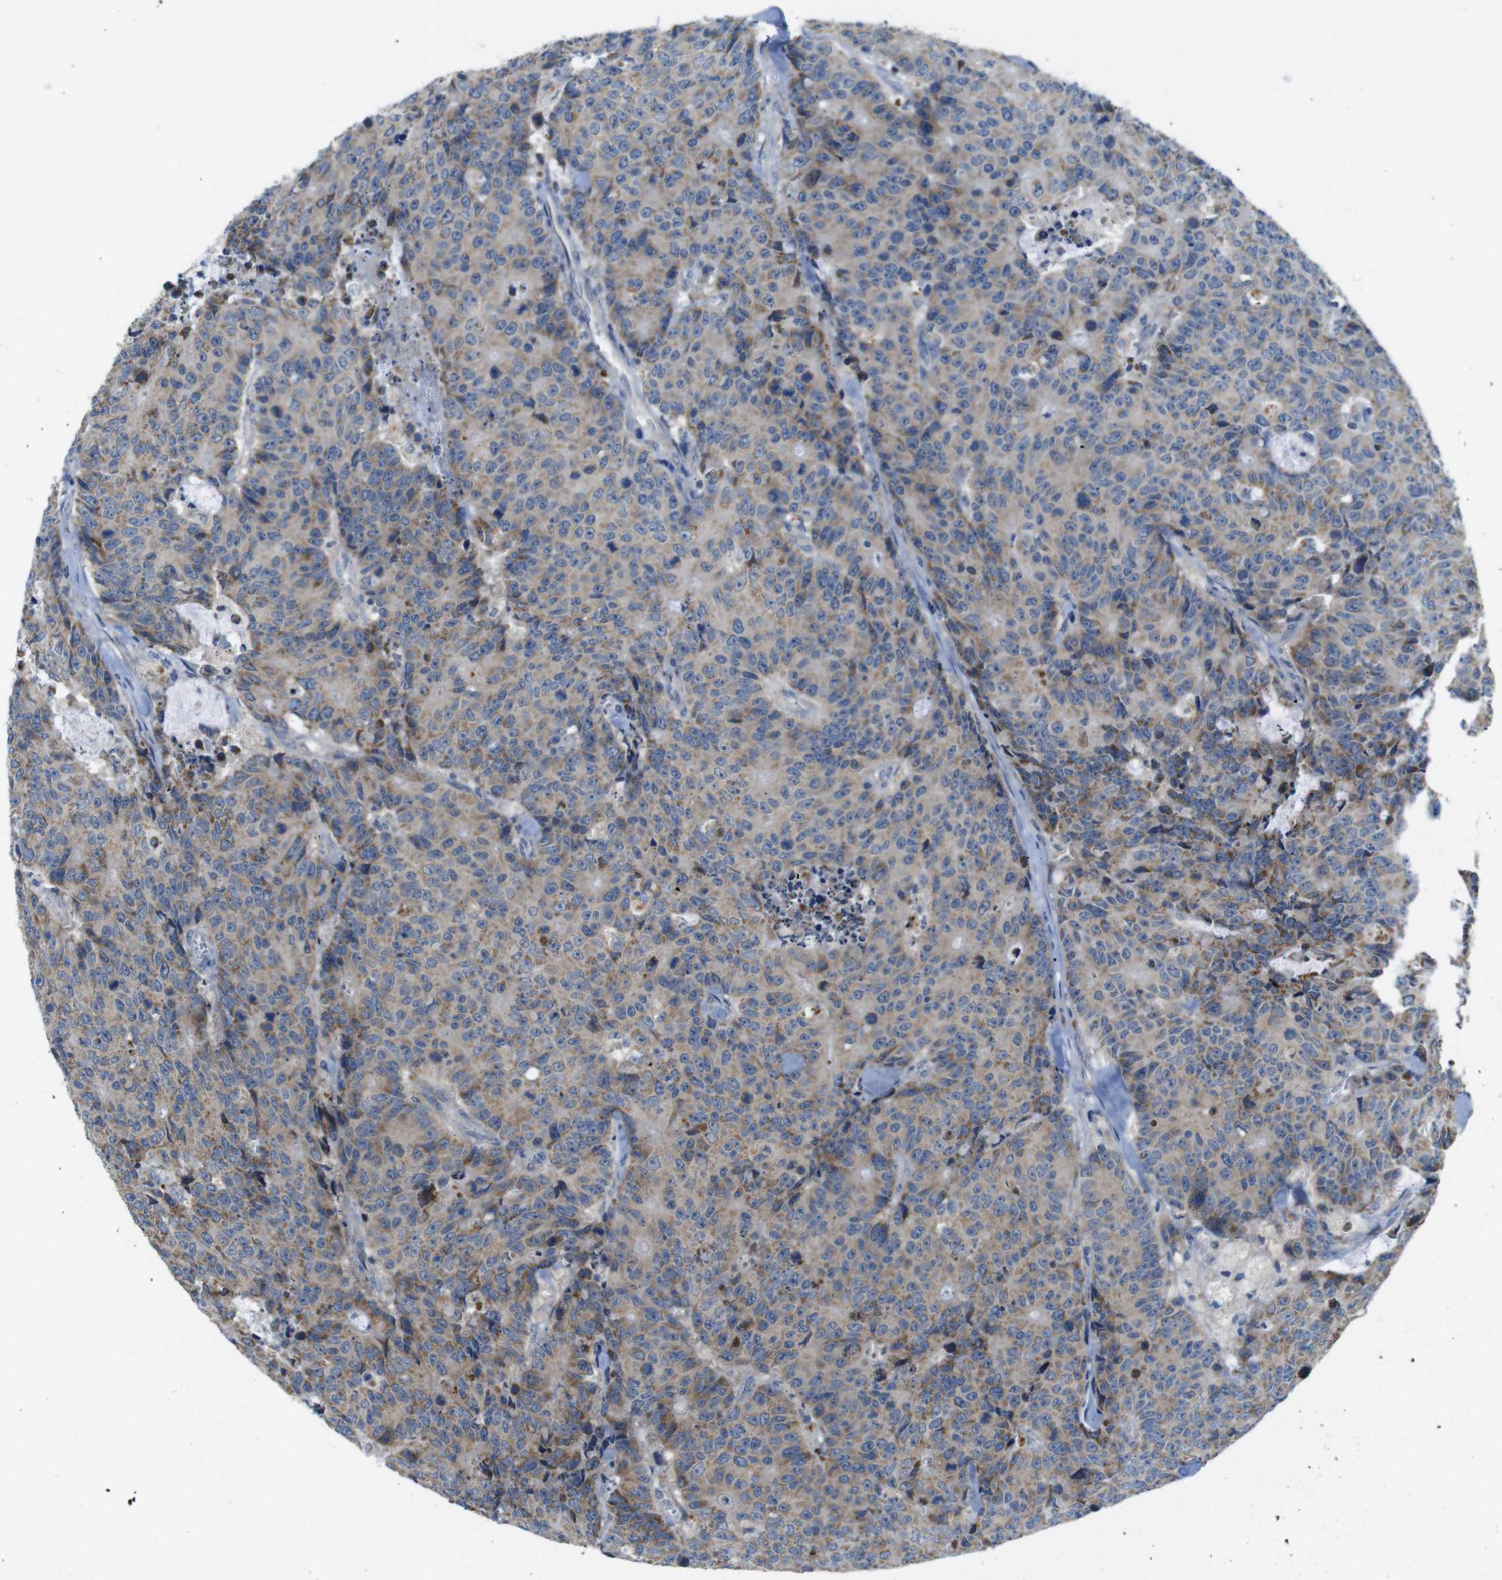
{"staining": {"intensity": "moderate", "quantity": "25%-75%", "location": "cytoplasmic/membranous"}, "tissue": "colorectal cancer", "cell_type": "Tumor cells", "image_type": "cancer", "snomed": [{"axis": "morphology", "description": "Adenocarcinoma, NOS"}, {"axis": "topography", "description": "Colon"}], "caption": "A histopathology image of human colorectal cancer (adenocarcinoma) stained for a protein demonstrates moderate cytoplasmic/membranous brown staining in tumor cells.", "gene": "MARCHF1", "patient": {"sex": "female", "age": 86}}